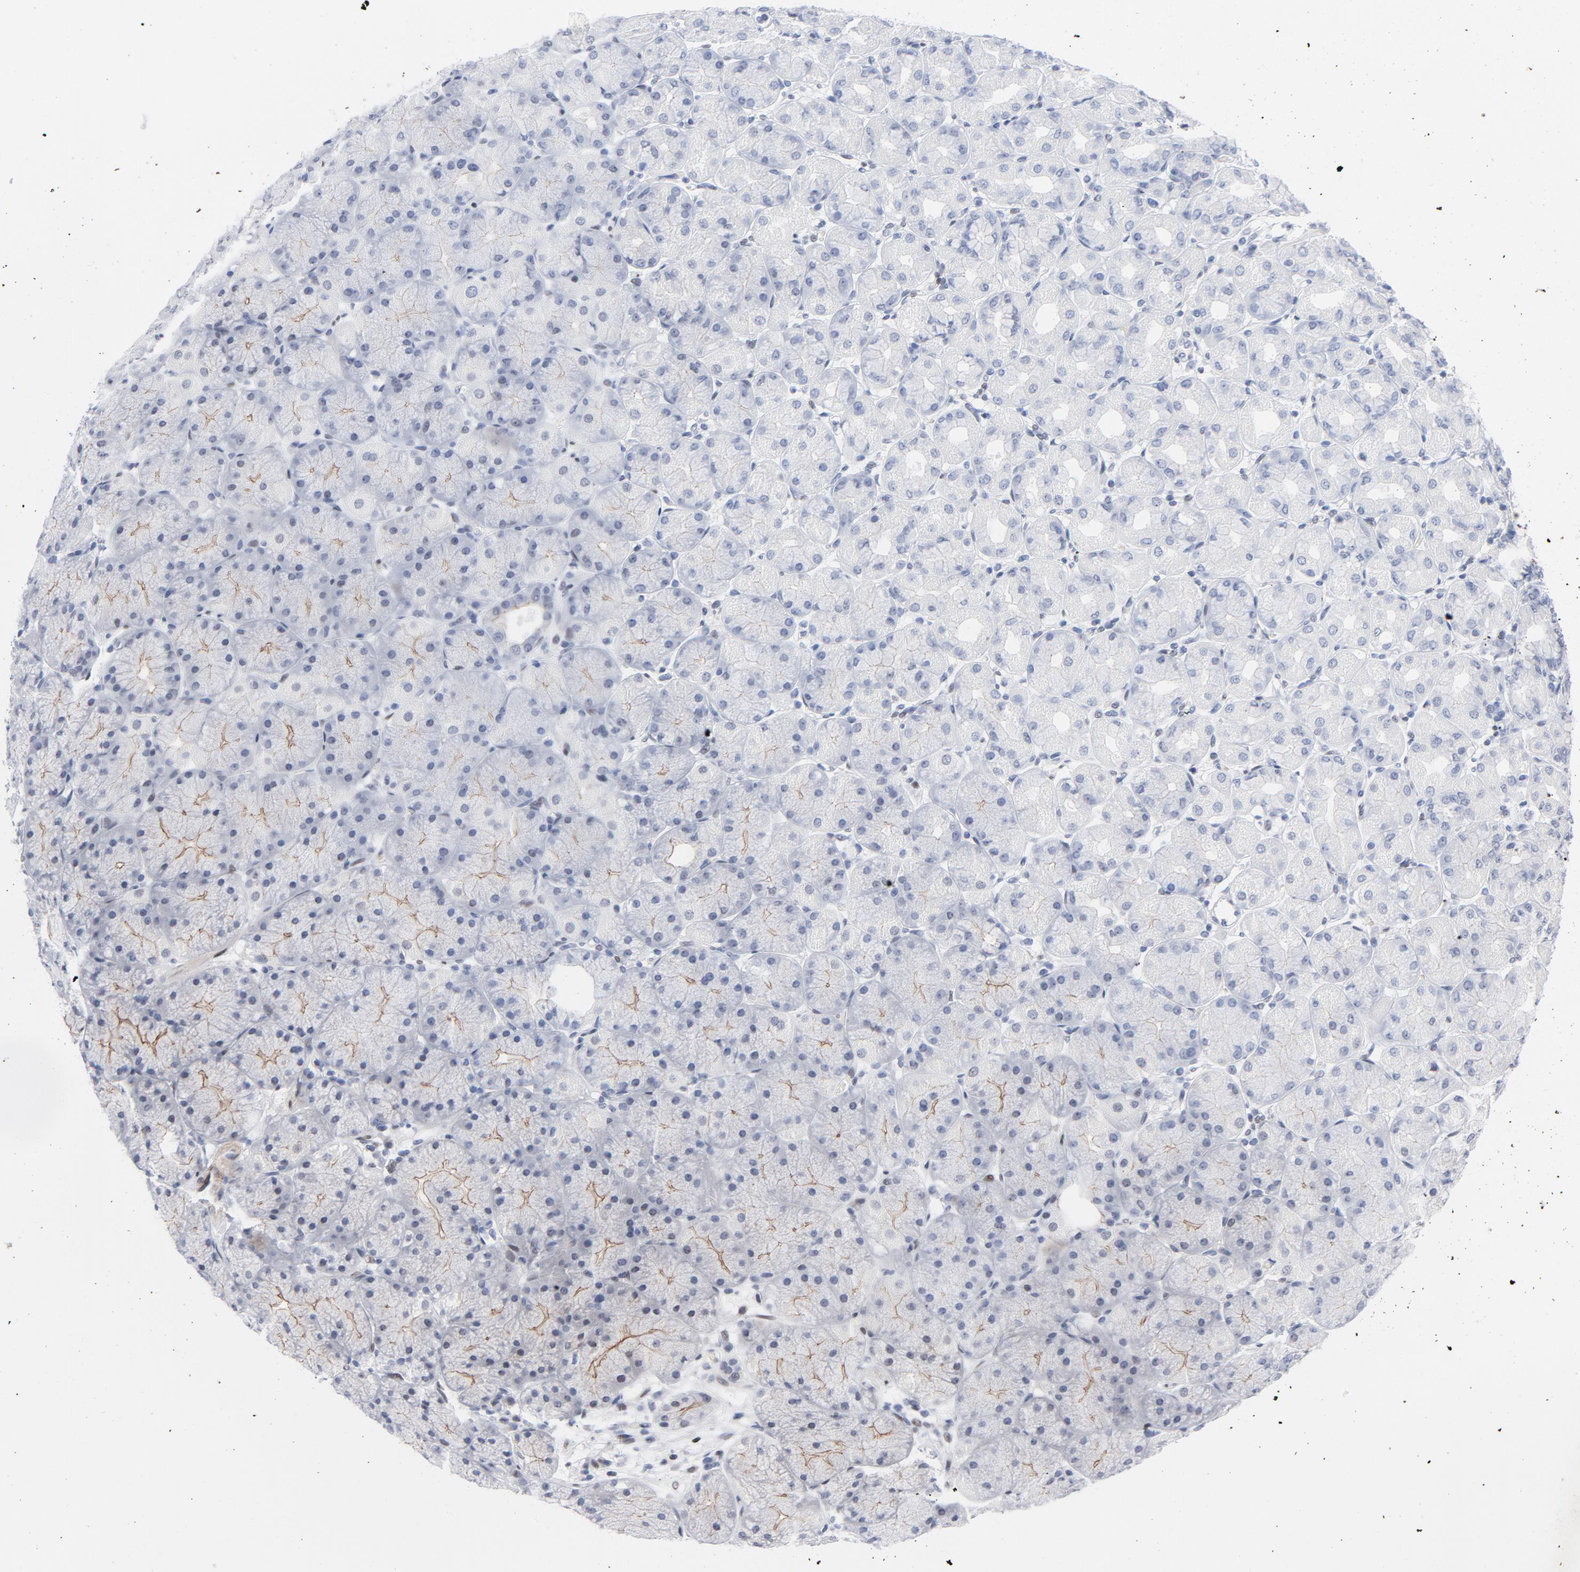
{"staining": {"intensity": "weak", "quantity": "<25%", "location": "cytoplasmic/membranous"}, "tissue": "stomach", "cell_type": "Glandular cells", "image_type": "normal", "snomed": [{"axis": "morphology", "description": "Normal tissue, NOS"}, {"axis": "topography", "description": "Stomach, upper"}], "caption": "This is an IHC micrograph of benign stomach. There is no expression in glandular cells.", "gene": "NFIC", "patient": {"sex": "female", "age": 56}}